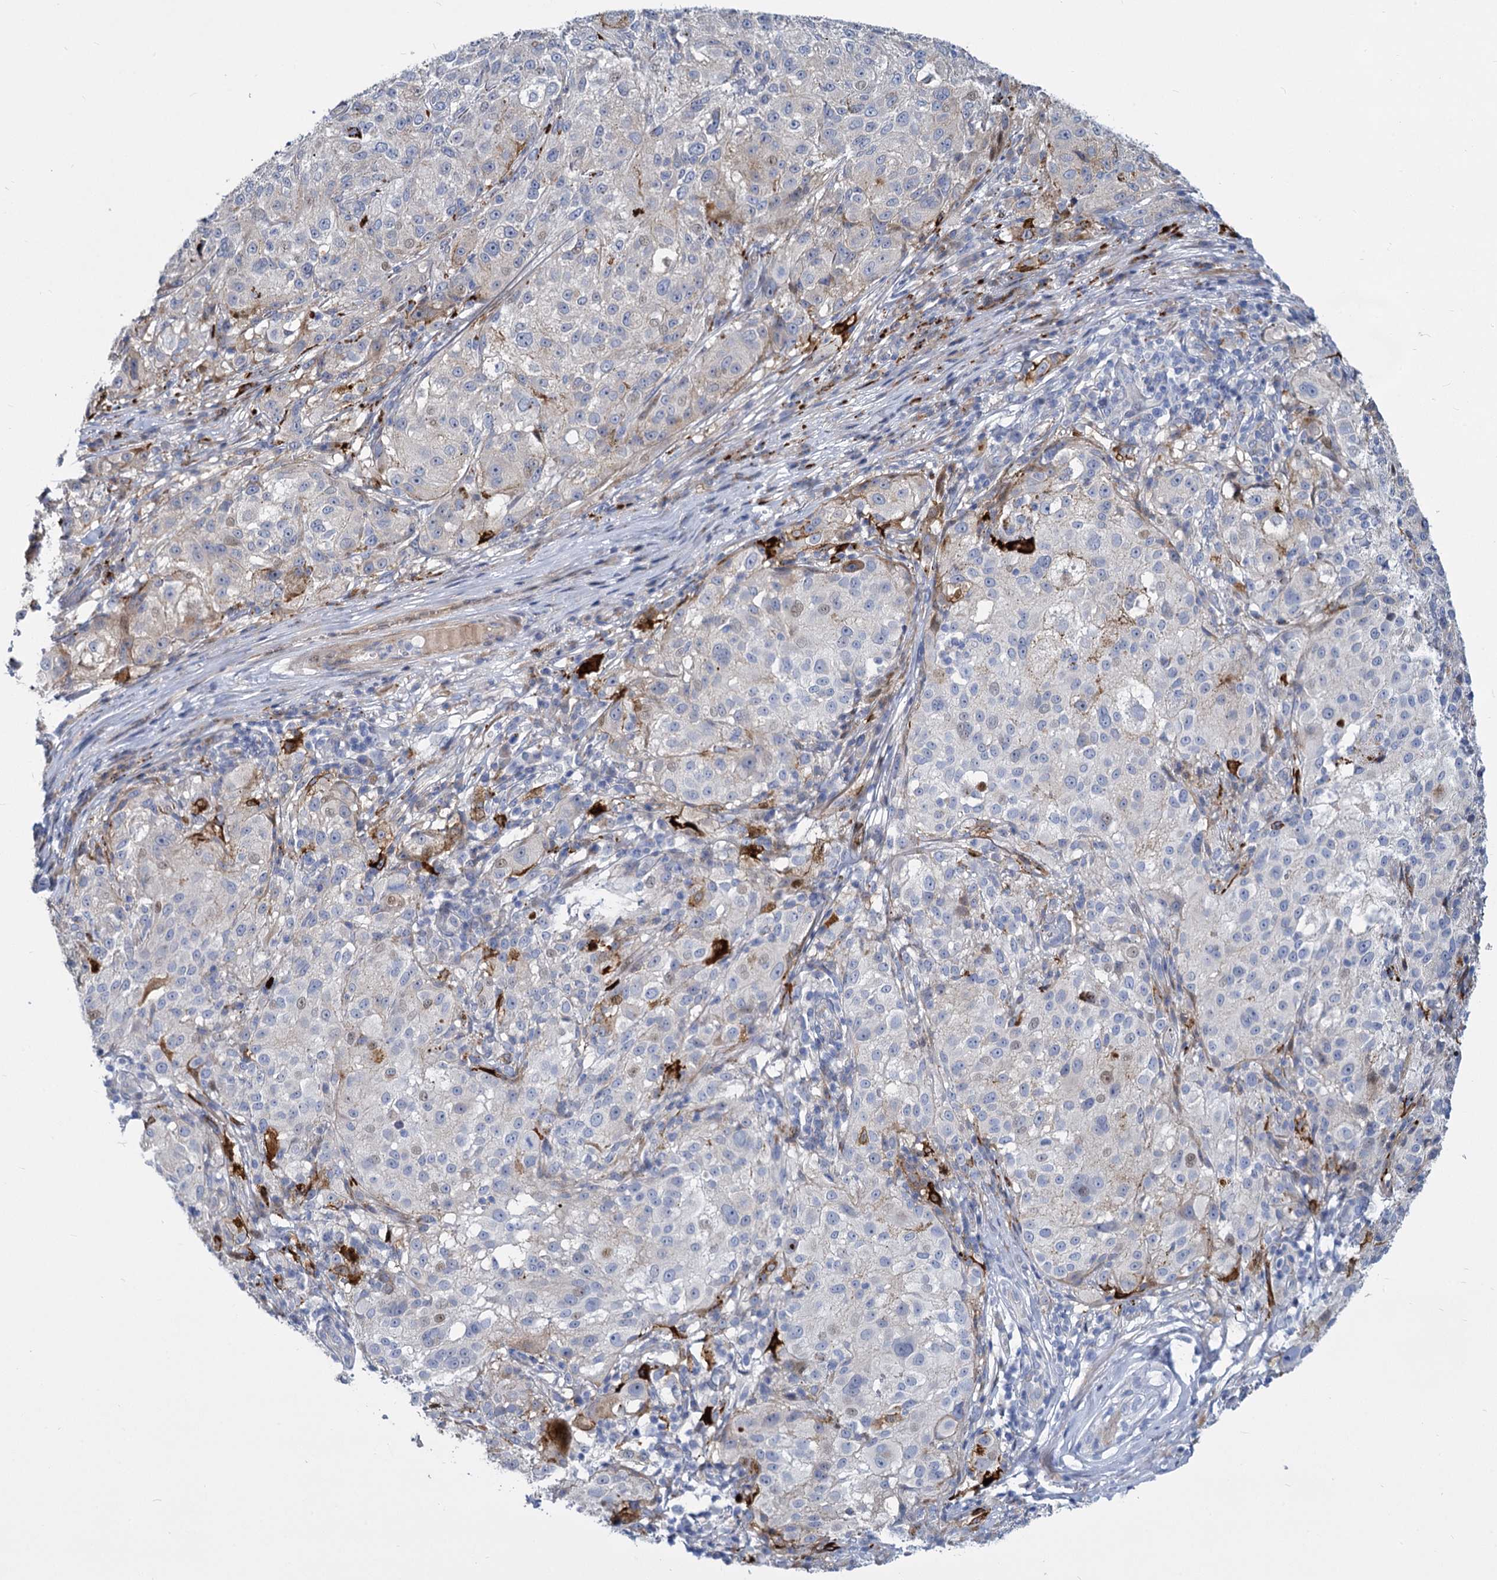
{"staining": {"intensity": "negative", "quantity": "none", "location": "none"}, "tissue": "melanoma", "cell_type": "Tumor cells", "image_type": "cancer", "snomed": [{"axis": "morphology", "description": "Necrosis, NOS"}, {"axis": "morphology", "description": "Malignant melanoma, NOS"}, {"axis": "topography", "description": "Skin"}], "caption": "Immunohistochemical staining of malignant melanoma displays no significant expression in tumor cells. The staining was performed using DAB to visualize the protein expression in brown, while the nuclei were stained in blue with hematoxylin (Magnification: 20x).", "gene": "TRIM77", "patient": {"sex": "female", "age": 87}}